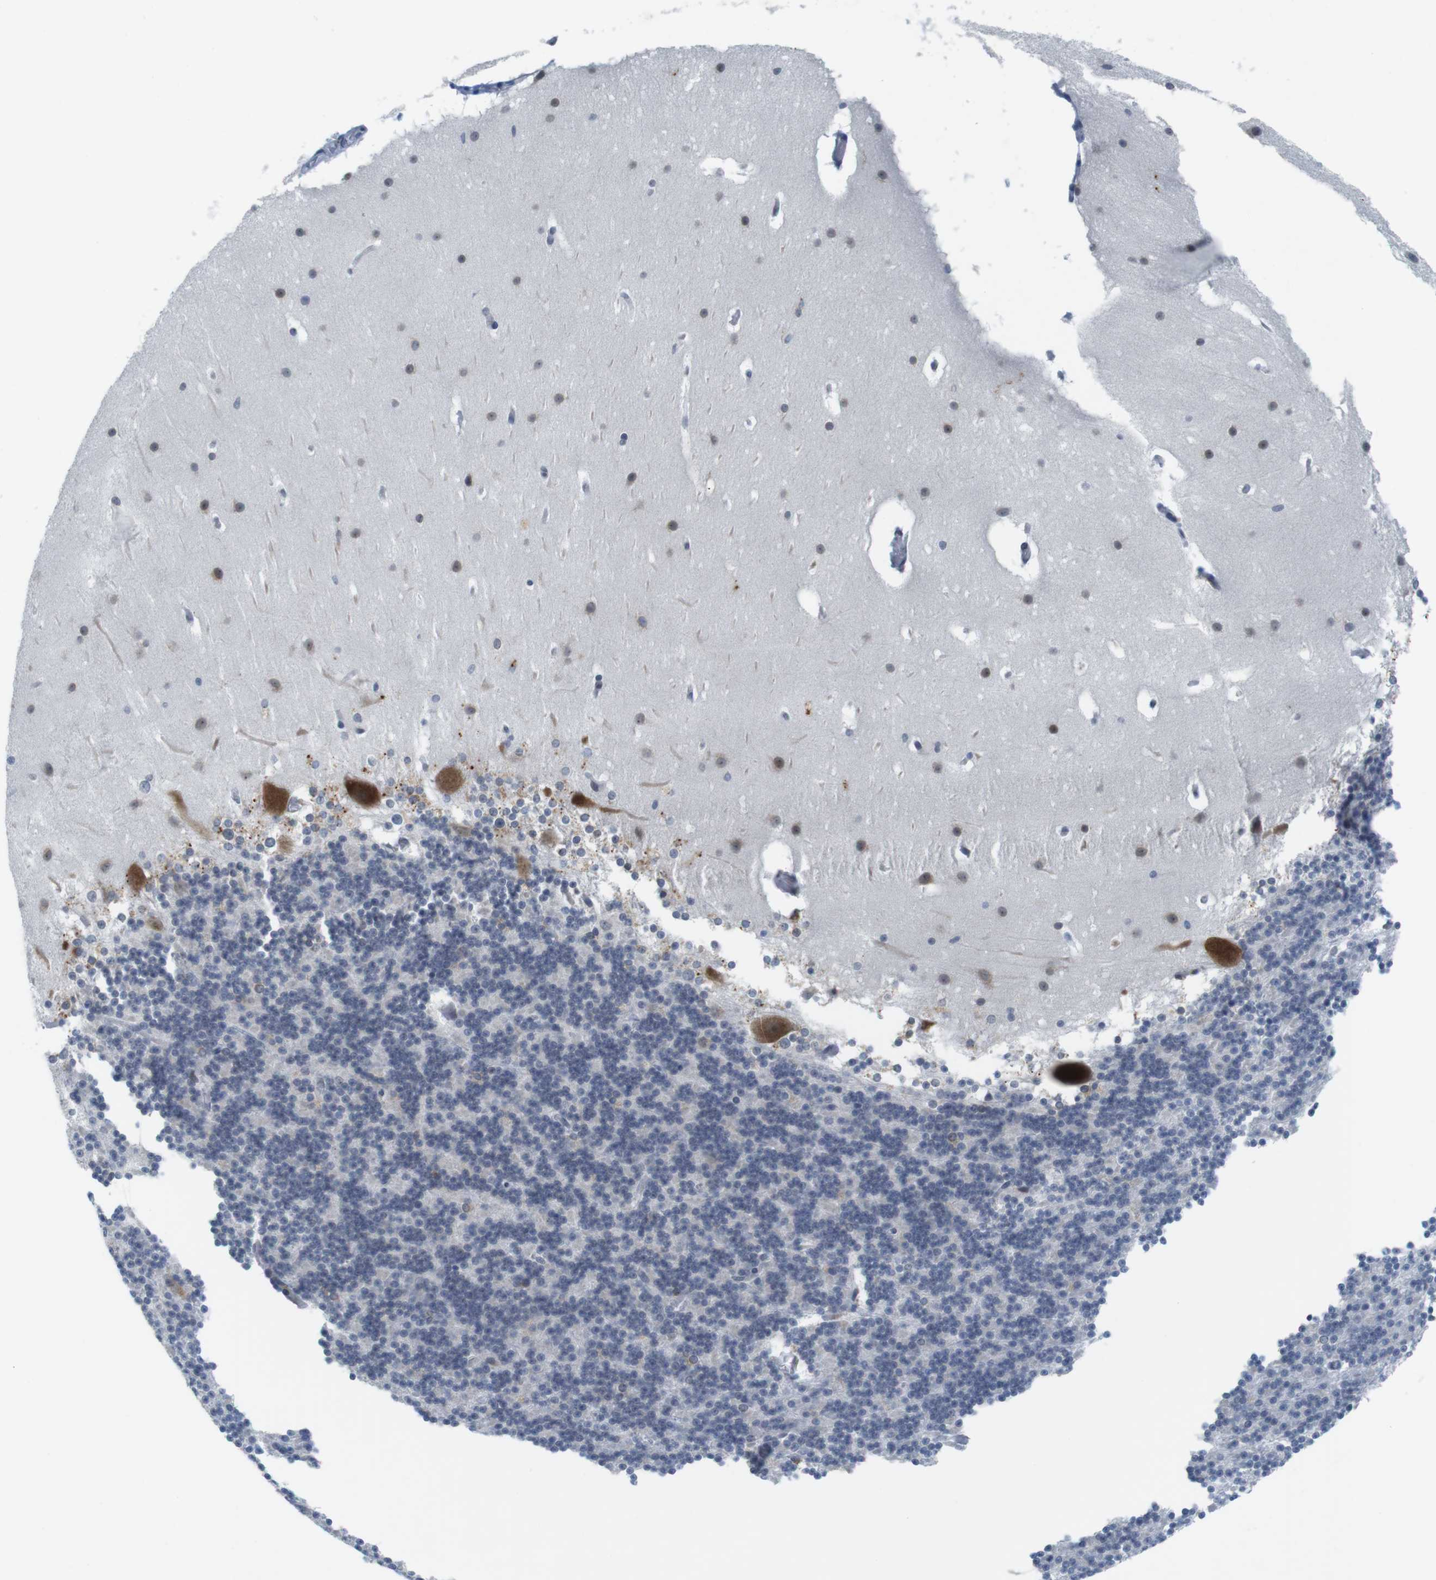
{"staining": {"intensity": "negative", "quantity": "none", "location": "none"}, "tissue": "cerebellum", "cell_type": "Cells in granular layer", "image_type": "normal", "snomed": [{"axis": "morphology", "description": "Normal tissue, NOS"}, {"axis": "topography", "description": "Cerebellum"}], "caption": "A high-resolution micrograph shows immunohistochemistry (IHC) staining of normal cerebellum, which displays no significant positivity in cells in granular layer.", "gene": "ERGIC3", "patient": {"sex": "female", "age": 19}}